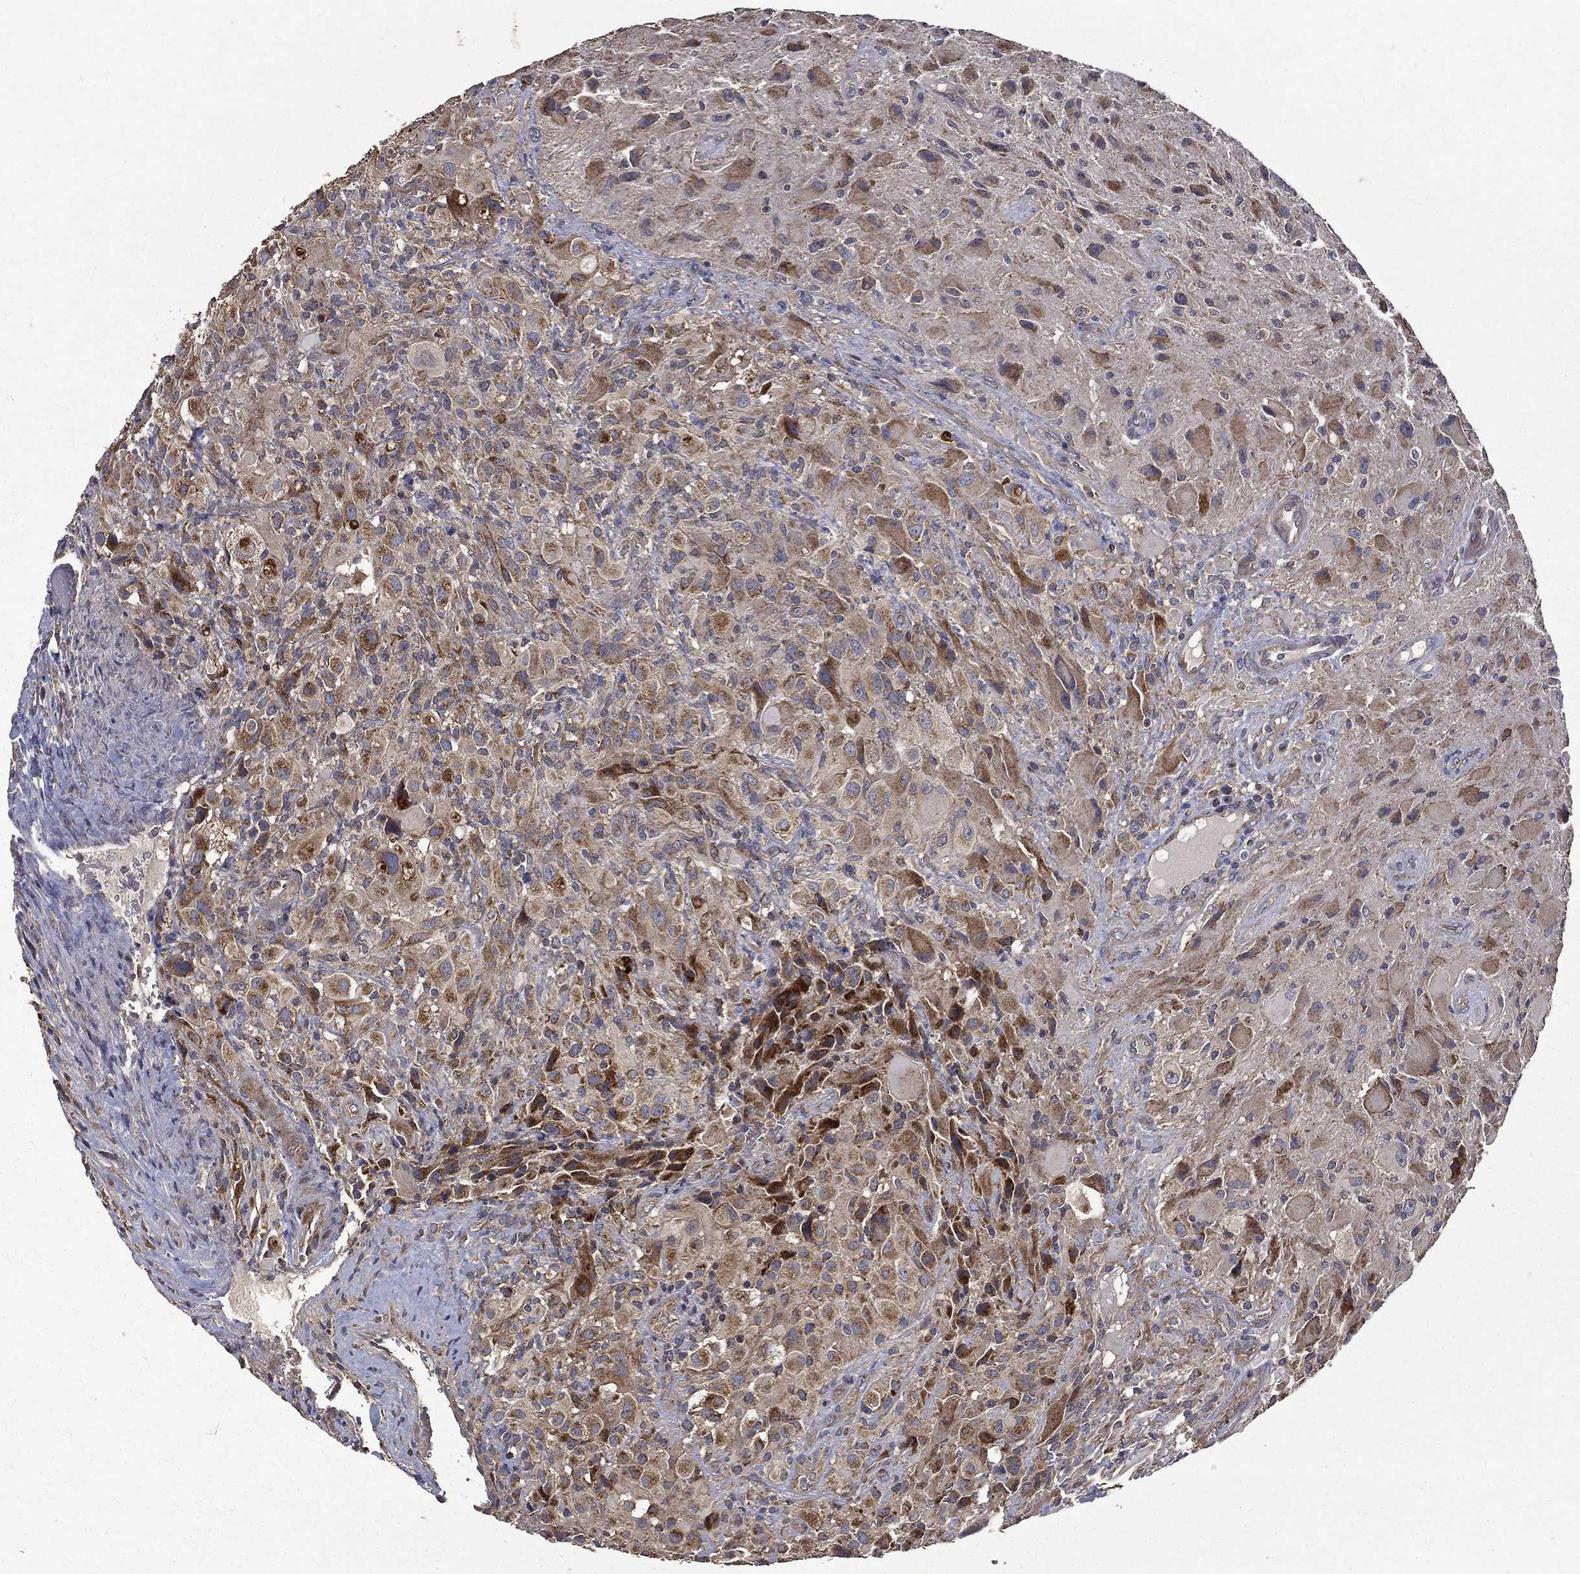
{"staining": {"intensity": "moderate", "quantity": "25%-75%", "location": "cytoplasmic/membranous"}, "tissue": "glioma", "cell_type": "Tumor cells", "image_type": "cancer", "snomed": [{"axis": "morphology", "description": "Glioma, malignant, High grade"}, {"axis": "topography", "description": "Cerebral cortex"}], "caption": "Protein expression analysis of high-grade glioma (malignant) exhibits moderate cytoplasmic/membranous expression in approximately 25%-75% of tumor cells. (Brightfield microscopy of DAB IHC at high magnification).", "gene": "RPGR", "patient": {"sex": "male", "age": 35}}